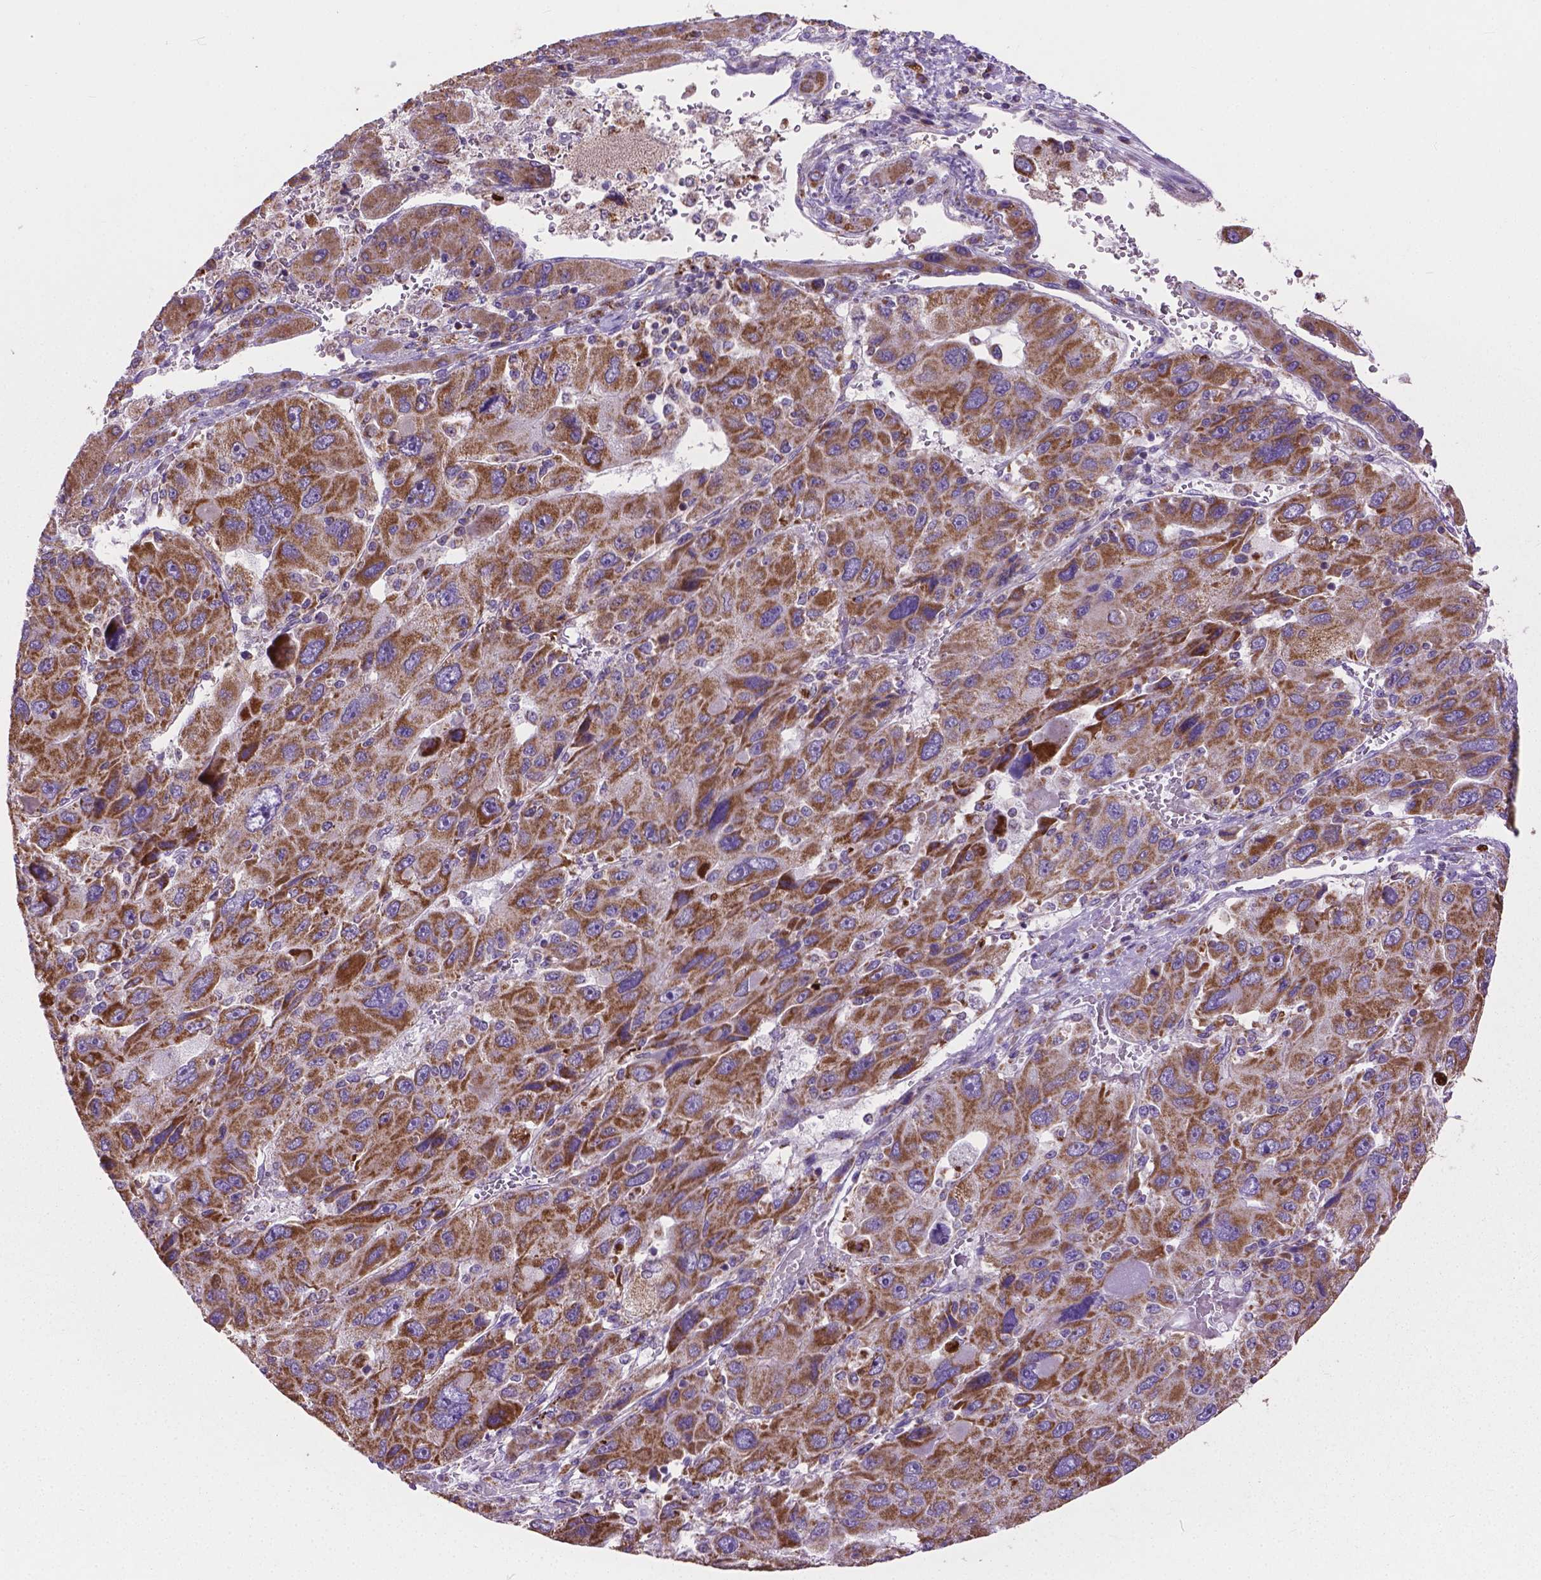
{"staining": {"intensity": "moderate", "quantity": ">75%", "location": "cytoplasmic/membranous"}, "tissue": "liver cancer", "cell_type": "Tumor cells", "image_type": "cancer", "snomed": [{"axis": "morphology", "description": "Carcinoma, Hepatocellular, NOS"}, {"axis": "topography", "description": "Liver"}], "caption": "Immunohistochemistry micrograph of hepatocellular carcinoma (liver) stained for a protein (brown), which displays medium levels of moderate cytoplasmic/membranous expression in about >75% of tumor cells.", "gene": "VDAC1", "patient": {"sex": "female", "age": 41}}